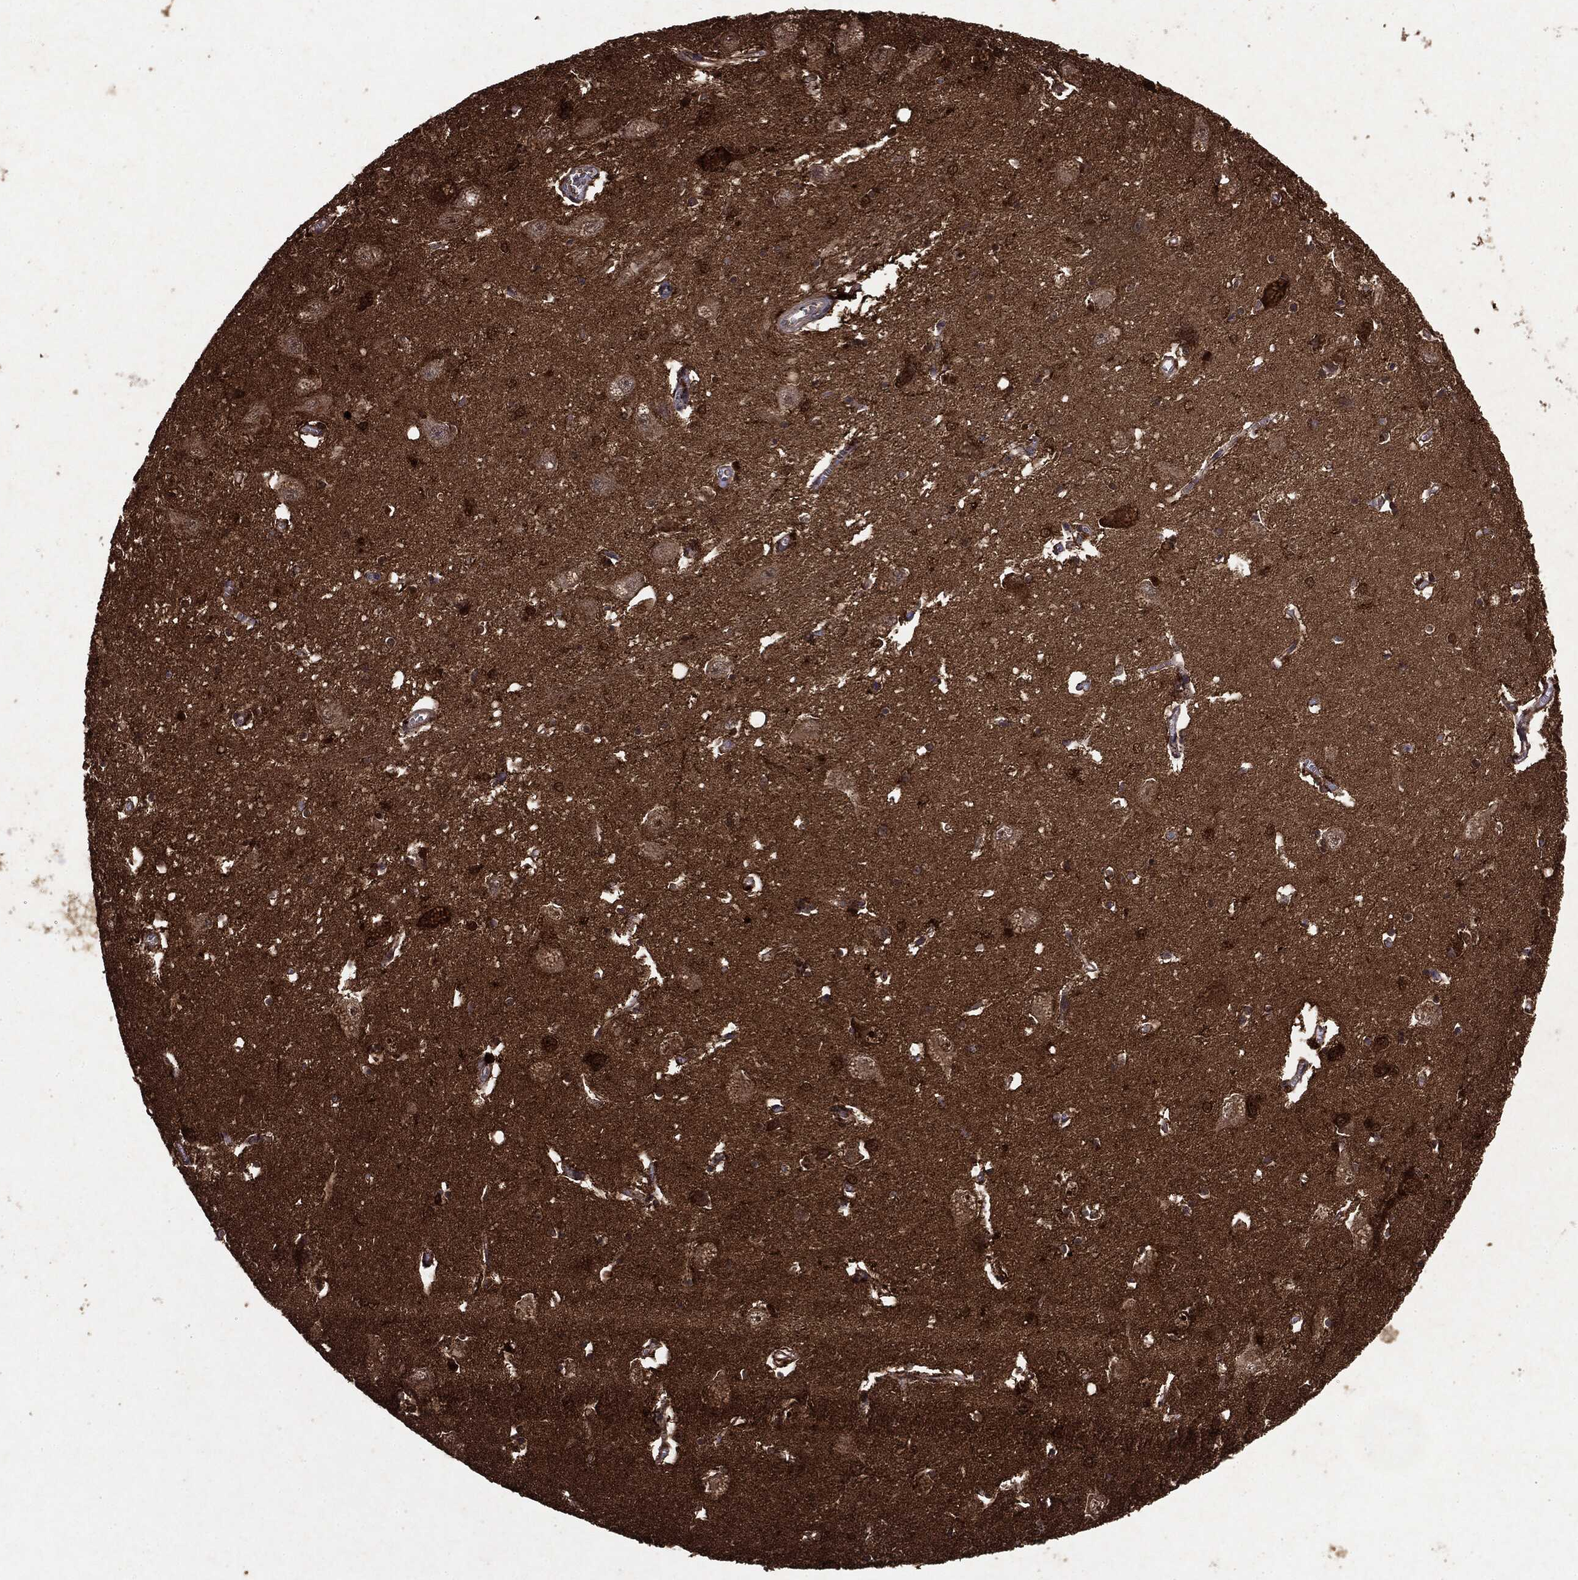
{"staining": {"intensity": "moderate", "quantity": "<25%", "location": "cytoplasmic/membranous"}, "tissue": "caudate", "cell_type": "Glial cells", "image_type": "normal", "snomed": [{"axis": "morphology", "description": "Normal tissue, NOS"}, {"axis": "topography", "description": "Lateral ventricle wall"}], "caption": "Protein analysis of unremarkable caudate displays moderate cytoplasmic/membranous staining in about <25% of glial cells.", "gene": "PEBP1", "patient": {"sex": "male", "age": 54}}